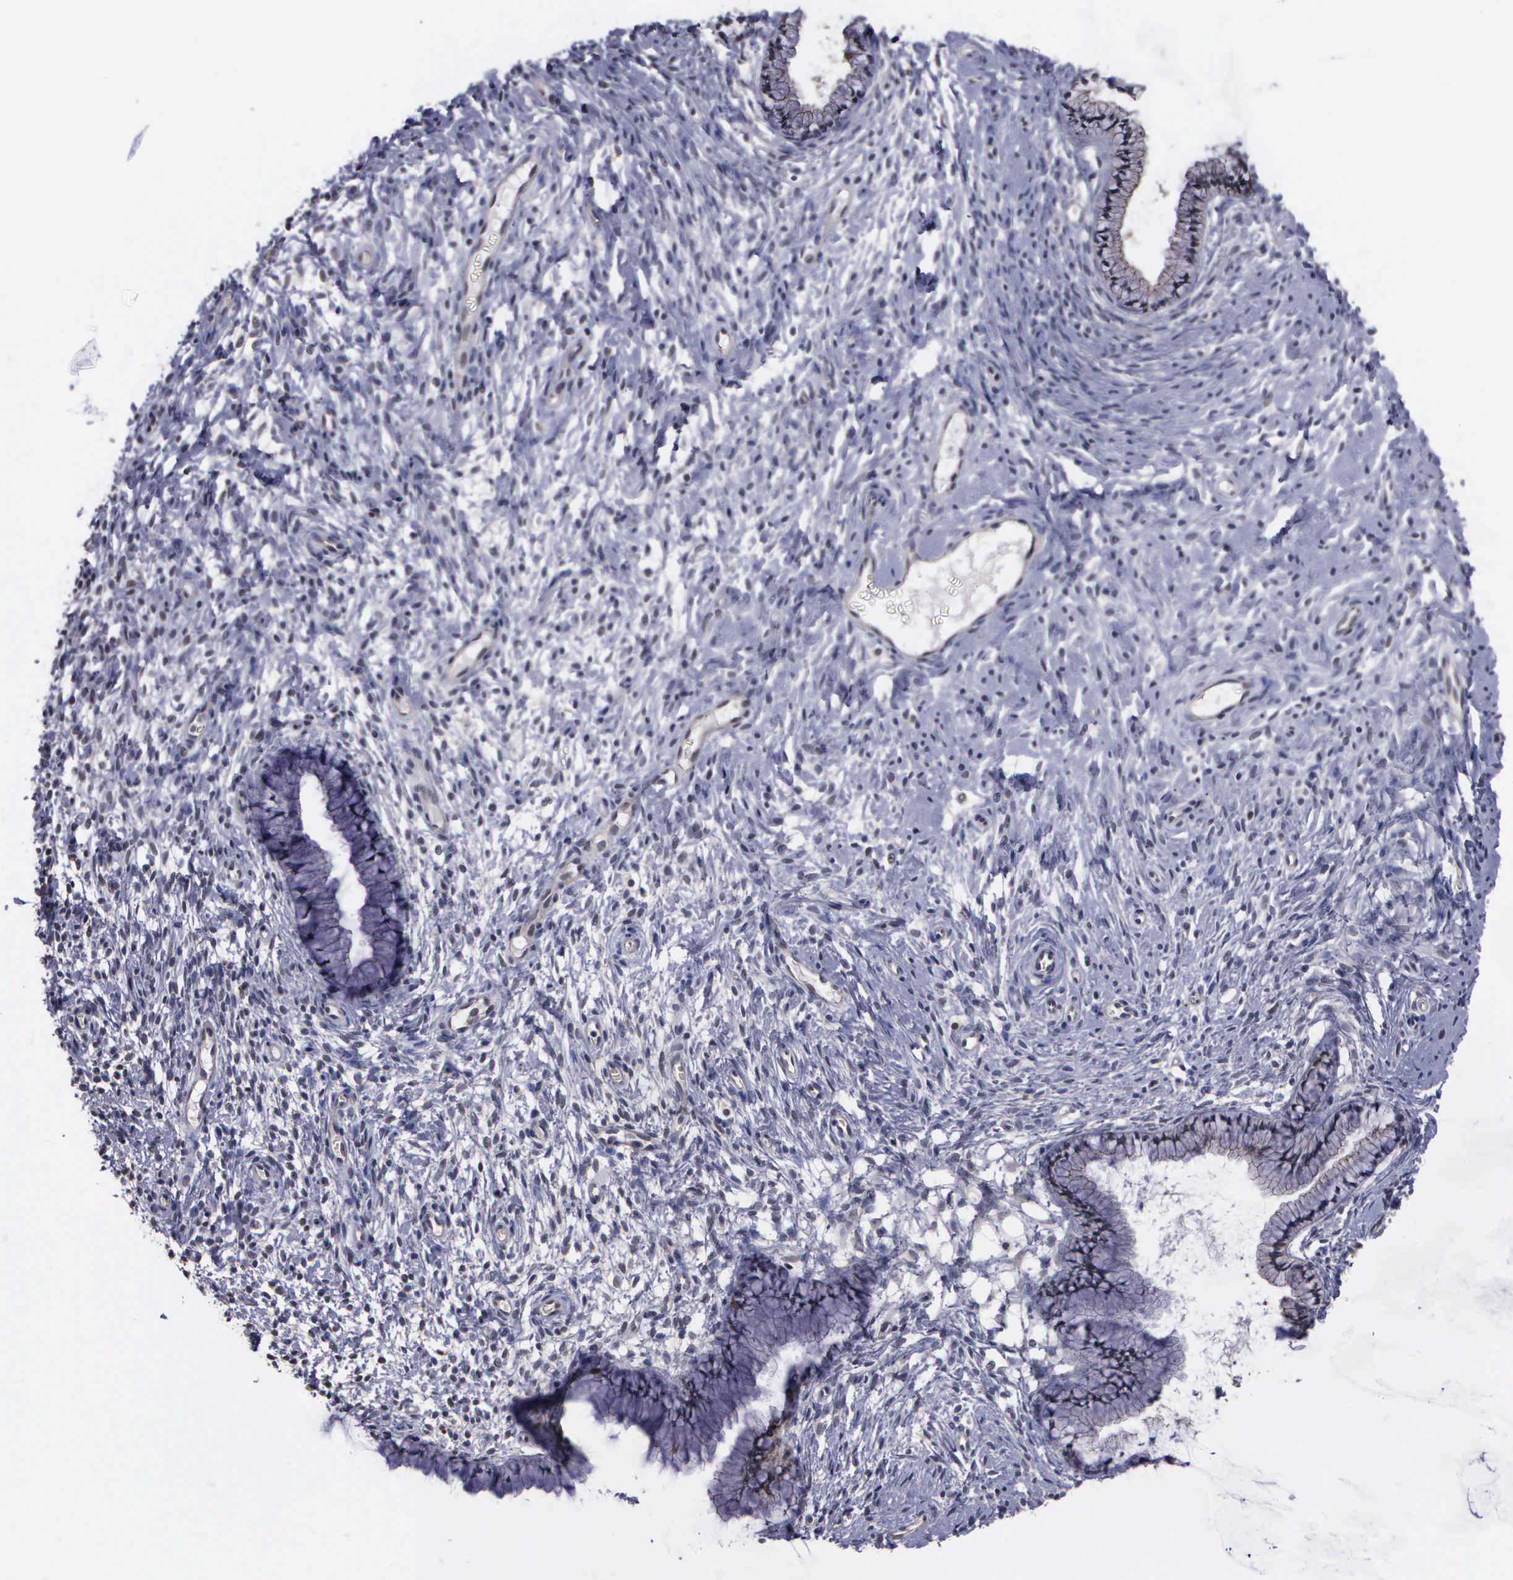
{"staining": {"intensity": "moderate", "quantity": "25%-75%", "location": "cytoplasmic/membranous"}, "tissue": "cervix", "cell_type": "Glandular cells", "image_type": "normal", "snomed": [{"axis": "morphology", "description": "Normal tissue, NOS"}, {"axis": "topography", "description": "Cervix"}], "caption": "Protein analysis of benign cervix reveals moderate cytoplasmic/membranous positivity in about 25%-75% of glandular cells. The protein of interest is stained brown, and the nuclei are stained in blue (DAB (3,3'-diaminobenzidine) IHC with brightfield microscopy, high magnification).", "gene": "MAP3K9", "patient": {"sex": "female", "age": 70}}